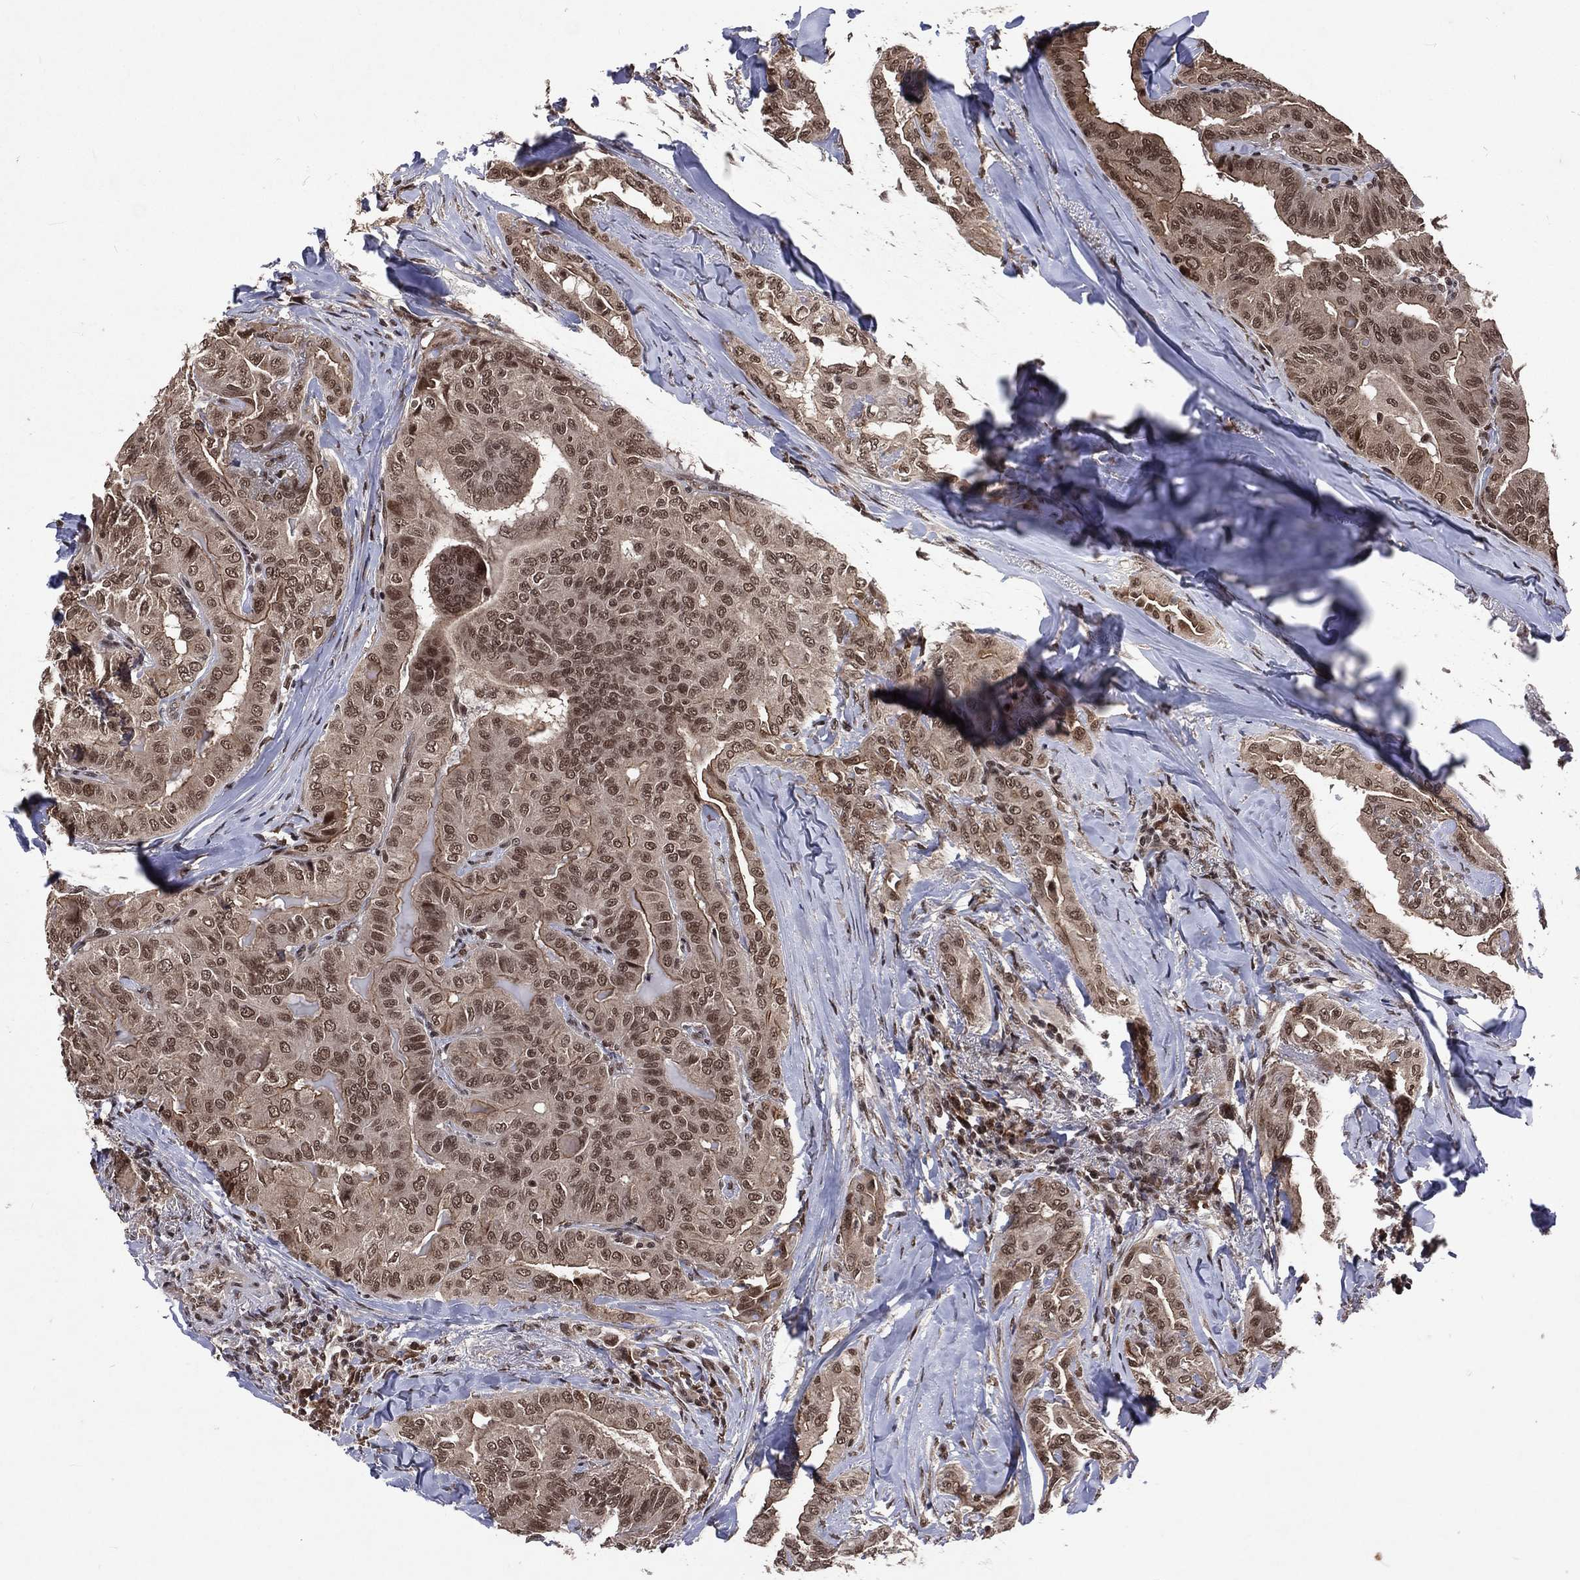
{"staining": {"intensity": "moderate", "quantity": "25%-75%", "location": "nuclear"}, "tissue": "thyroid cancer", "cell_type": "Tumor cells", "image_type": "cancer", "snomed": [{"axis": "morphology", "description": "Papillary adenocarcinoma, NOS"}, {"axis": "topography", "description": "Thyroid gland"}], "caption": "A medium amount of moderate nuclear expression is appreciated in approximately 25%-75% of tumor cells in thyroid papillary adenocarcinoma tissue.", "gene": "DMAP1", "patient": {"sex": "female", "age": 68}}